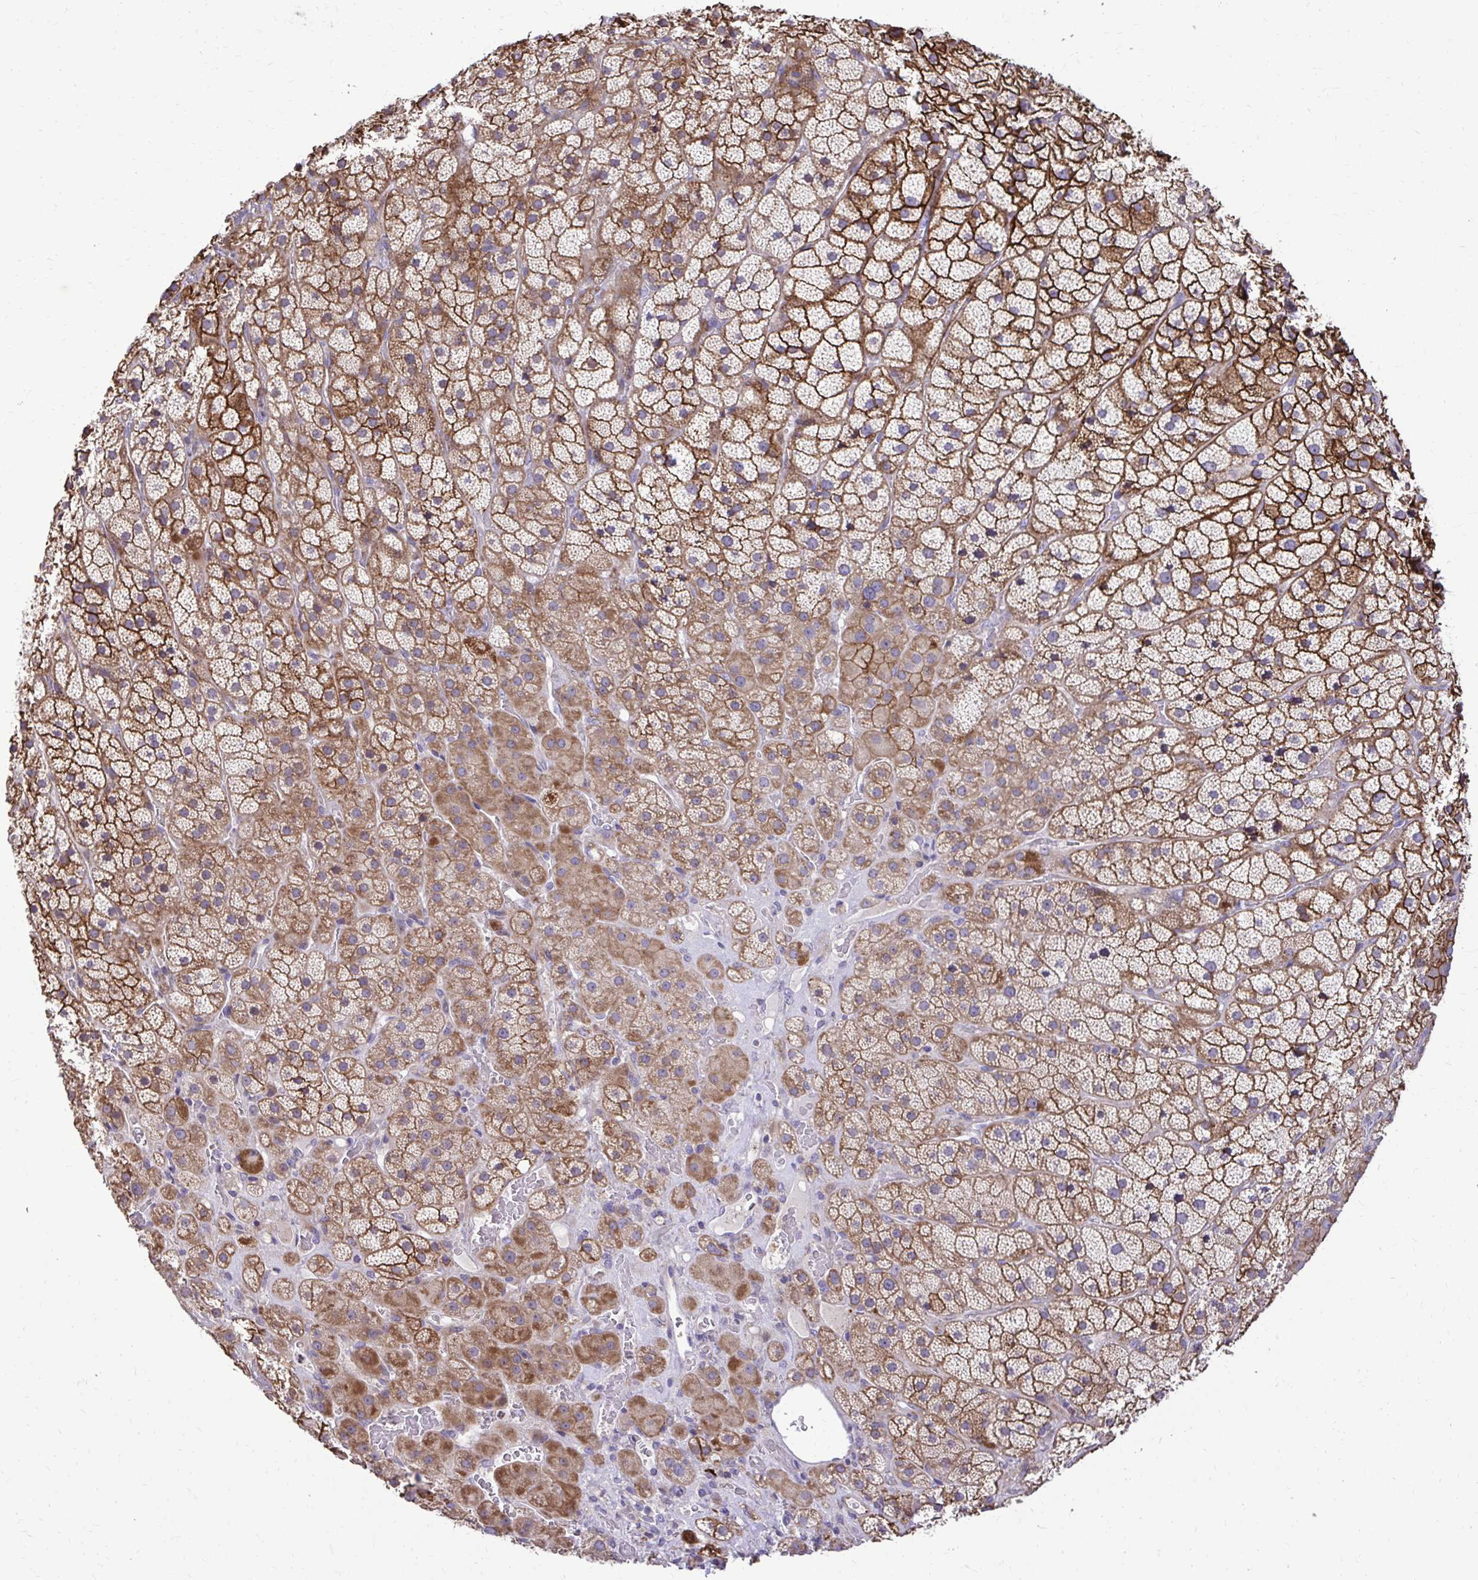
{"staining": {"intensity": "strong", "quantity": ">75%", "location": "cytoplasmic/membranous"}, "tissue": "adrenal gland", "cell_type": "Glandular cells", "image_type": "normal", "snomed": [{"axis": "morphology", "description": "Normal tissue, NOS"}, {"axis": "topography", "description": "Adrenal gland"}], "caption": "About >75% of glandular cells in normal adrenal gland display strong cytoplasmic/membranous protein staining as visualized by brown immunohistochemical staining.", "gene": "ABCC3", "patient": {"sex": "male", "age": 57}}